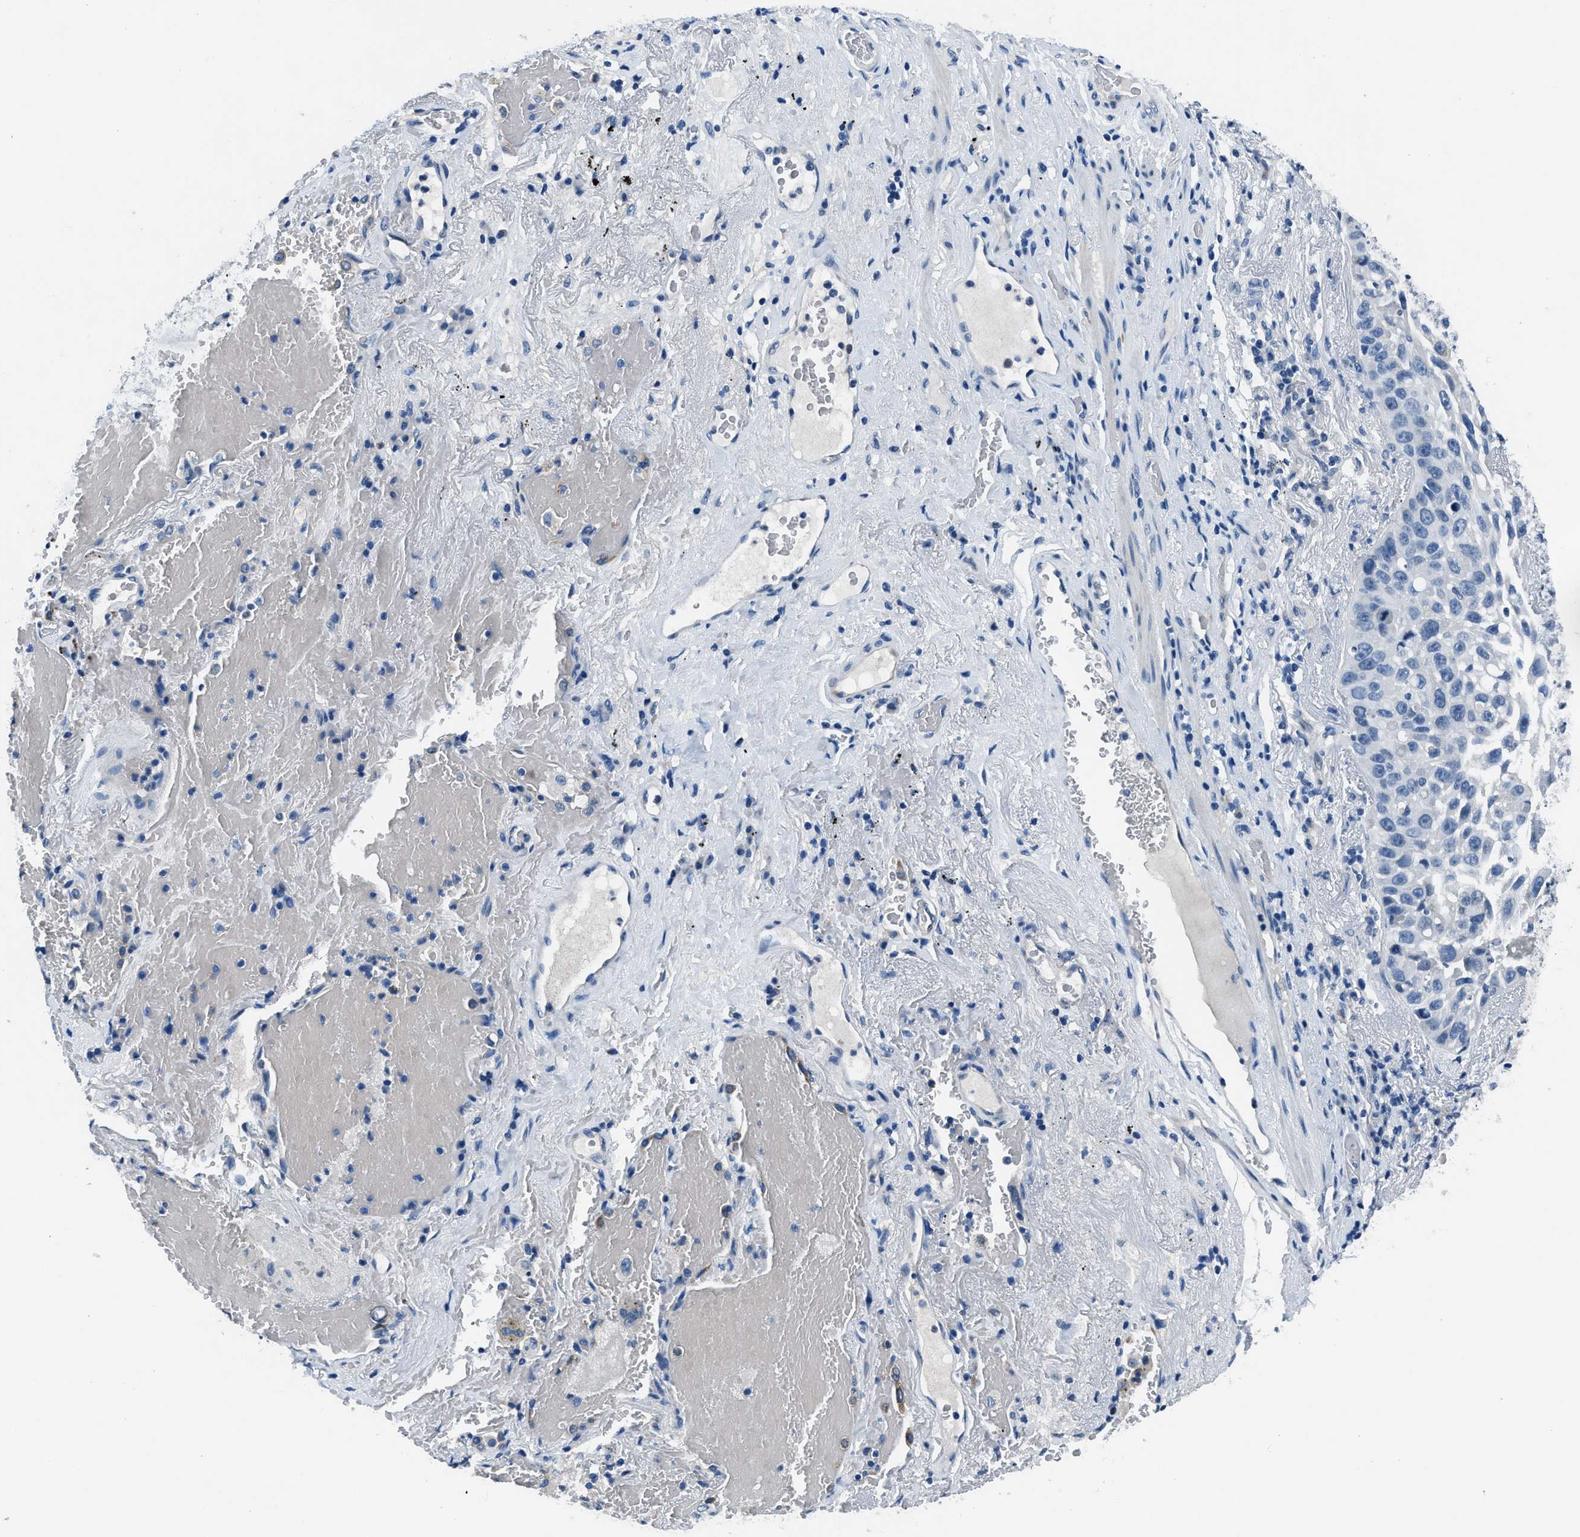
{"staining": {"intensity": "negative", "quantity": "none", "location": "none"}, "tissue": "lung cancer", "cell_type": "Tumor cells", "image_type": "cancer", "snomed": [{"axis": "morphology", "description": "Squamous cell carcinoma, NOS"}, {"axis": "topography", "description": "Lung"}], "caption": "Tumor cells show no significant protein expression in squamous cell carcinoma (lung).", "gene": "GJA3", "patient": {"sex": "male", "age": 57}}